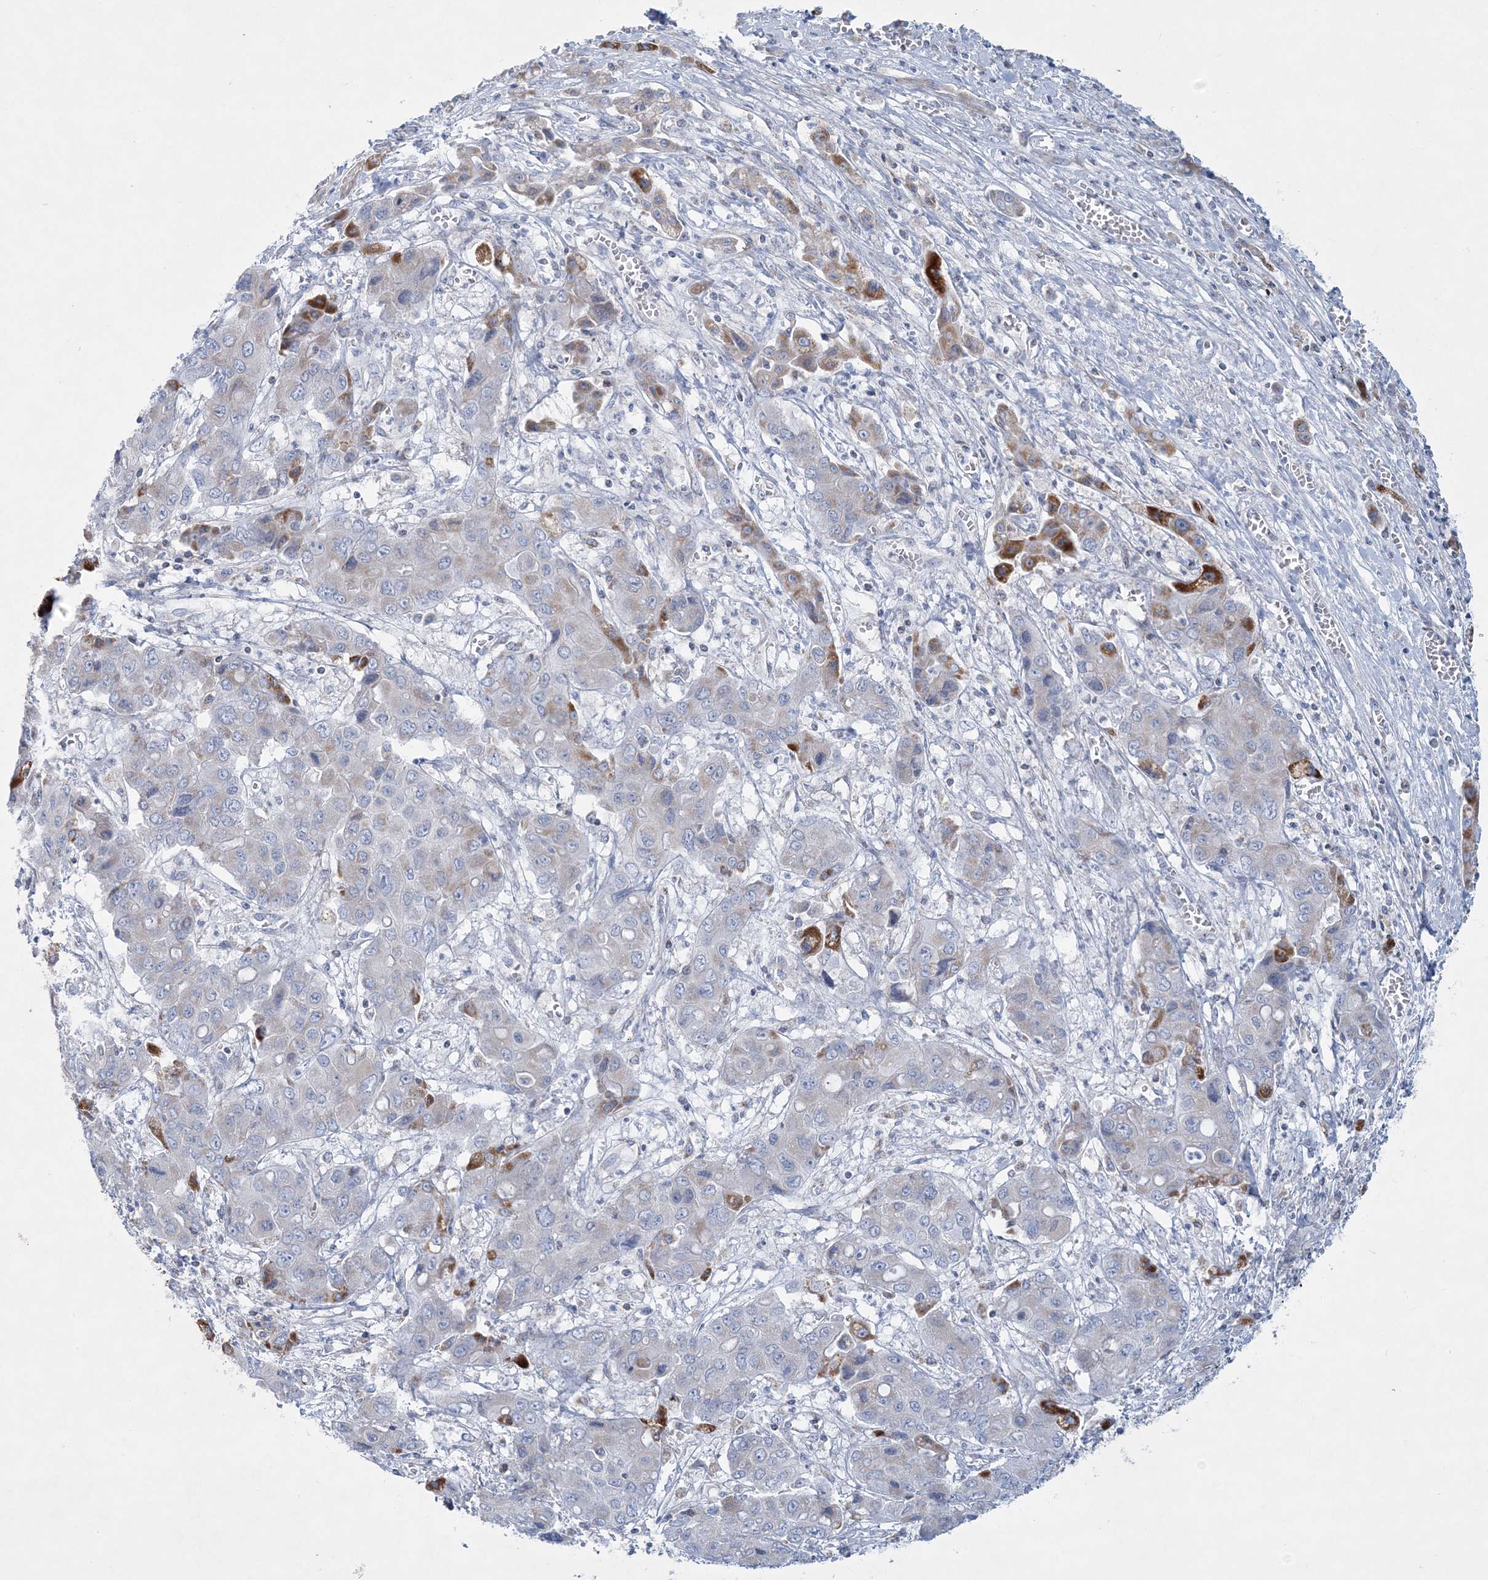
{"staining": {"intensity": "strong", "quantity": "<25%", "location": "cytoplasmic/membranous"}, "tissue": "liver cancer", "cell_type": "Tumor cells", "image_type": "cancer", "snomed": [{"axis": "morphology", "description": "Cholangiocarcinoma"}, {"axis": "topography", "description": "Liver"}], "caption": "The photomicrograph reveals a brown stain indicating the presence of a protein in the cytoplasmic/membranous of tumor cells in cholangiocarcinoma (liver). (Brightfield microscopy of DAB IHC at high magnification).", "gene": "TBC1D7", "patient": {"sex": "male", "age": 67}}